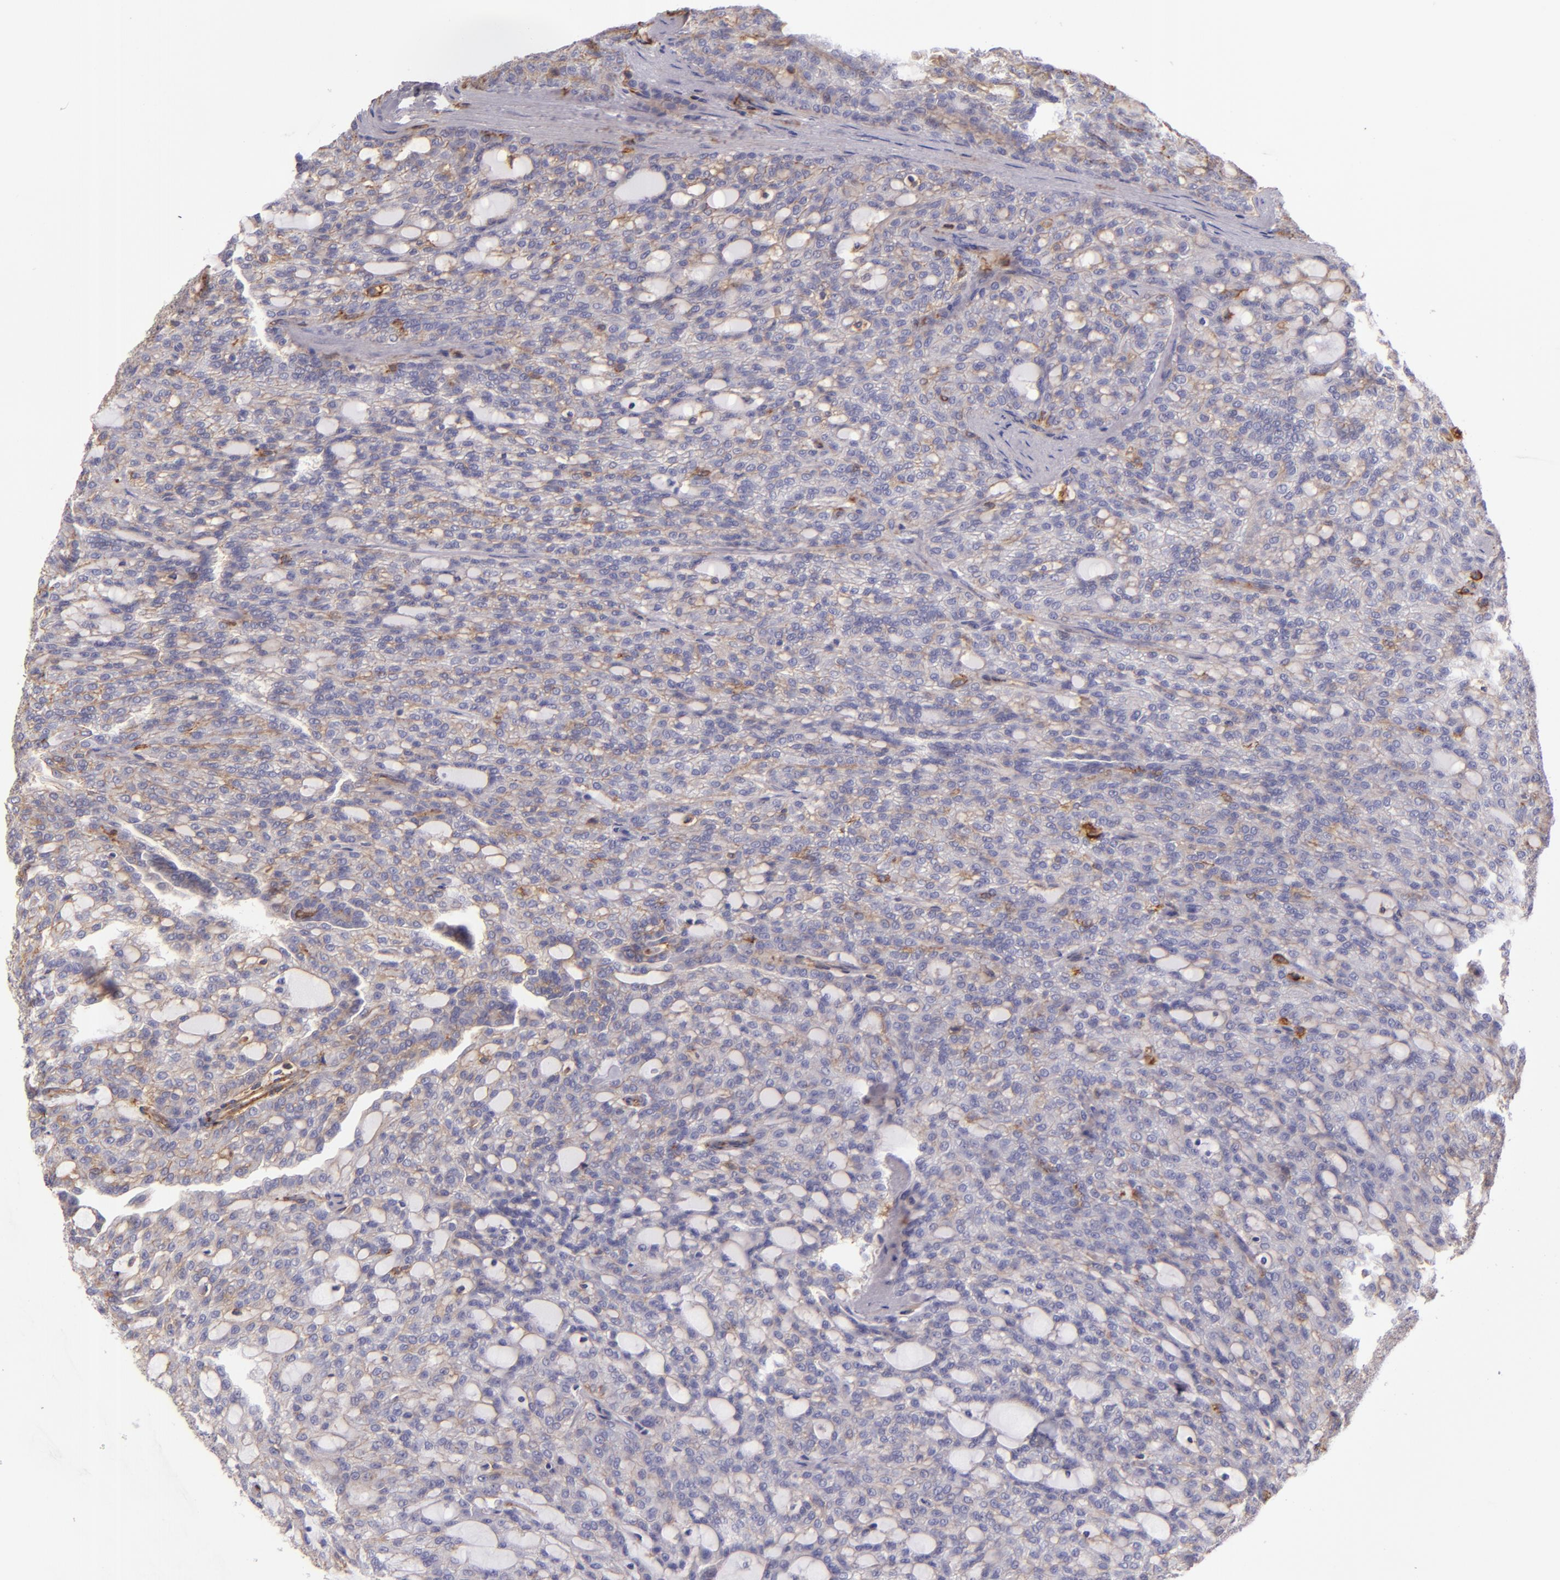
{"staining": {"intensity": "negative", "quantity": "none", "location": "none"}, "tissue": "renal cancer", "cell_type": "Tumor cells", "image_type": "cancer", "snomed": [{"axis": "morphology", "description": "Adenocarcinoma, NOS"}, {"axis": "topography", "description": "Kidney"}], "caption": "Immunohistochemistry (IHC) image of human renal adenocarcinoma stained for a protein (brown), which exhibits no staining in tumor cells. (DAB (3,3'-diaminobenzidine) immunohistochemistry visualized using brightfield microscopy, high magnification).", "gene": "CD9", "patient": {"sex": "male", "age": 63}}